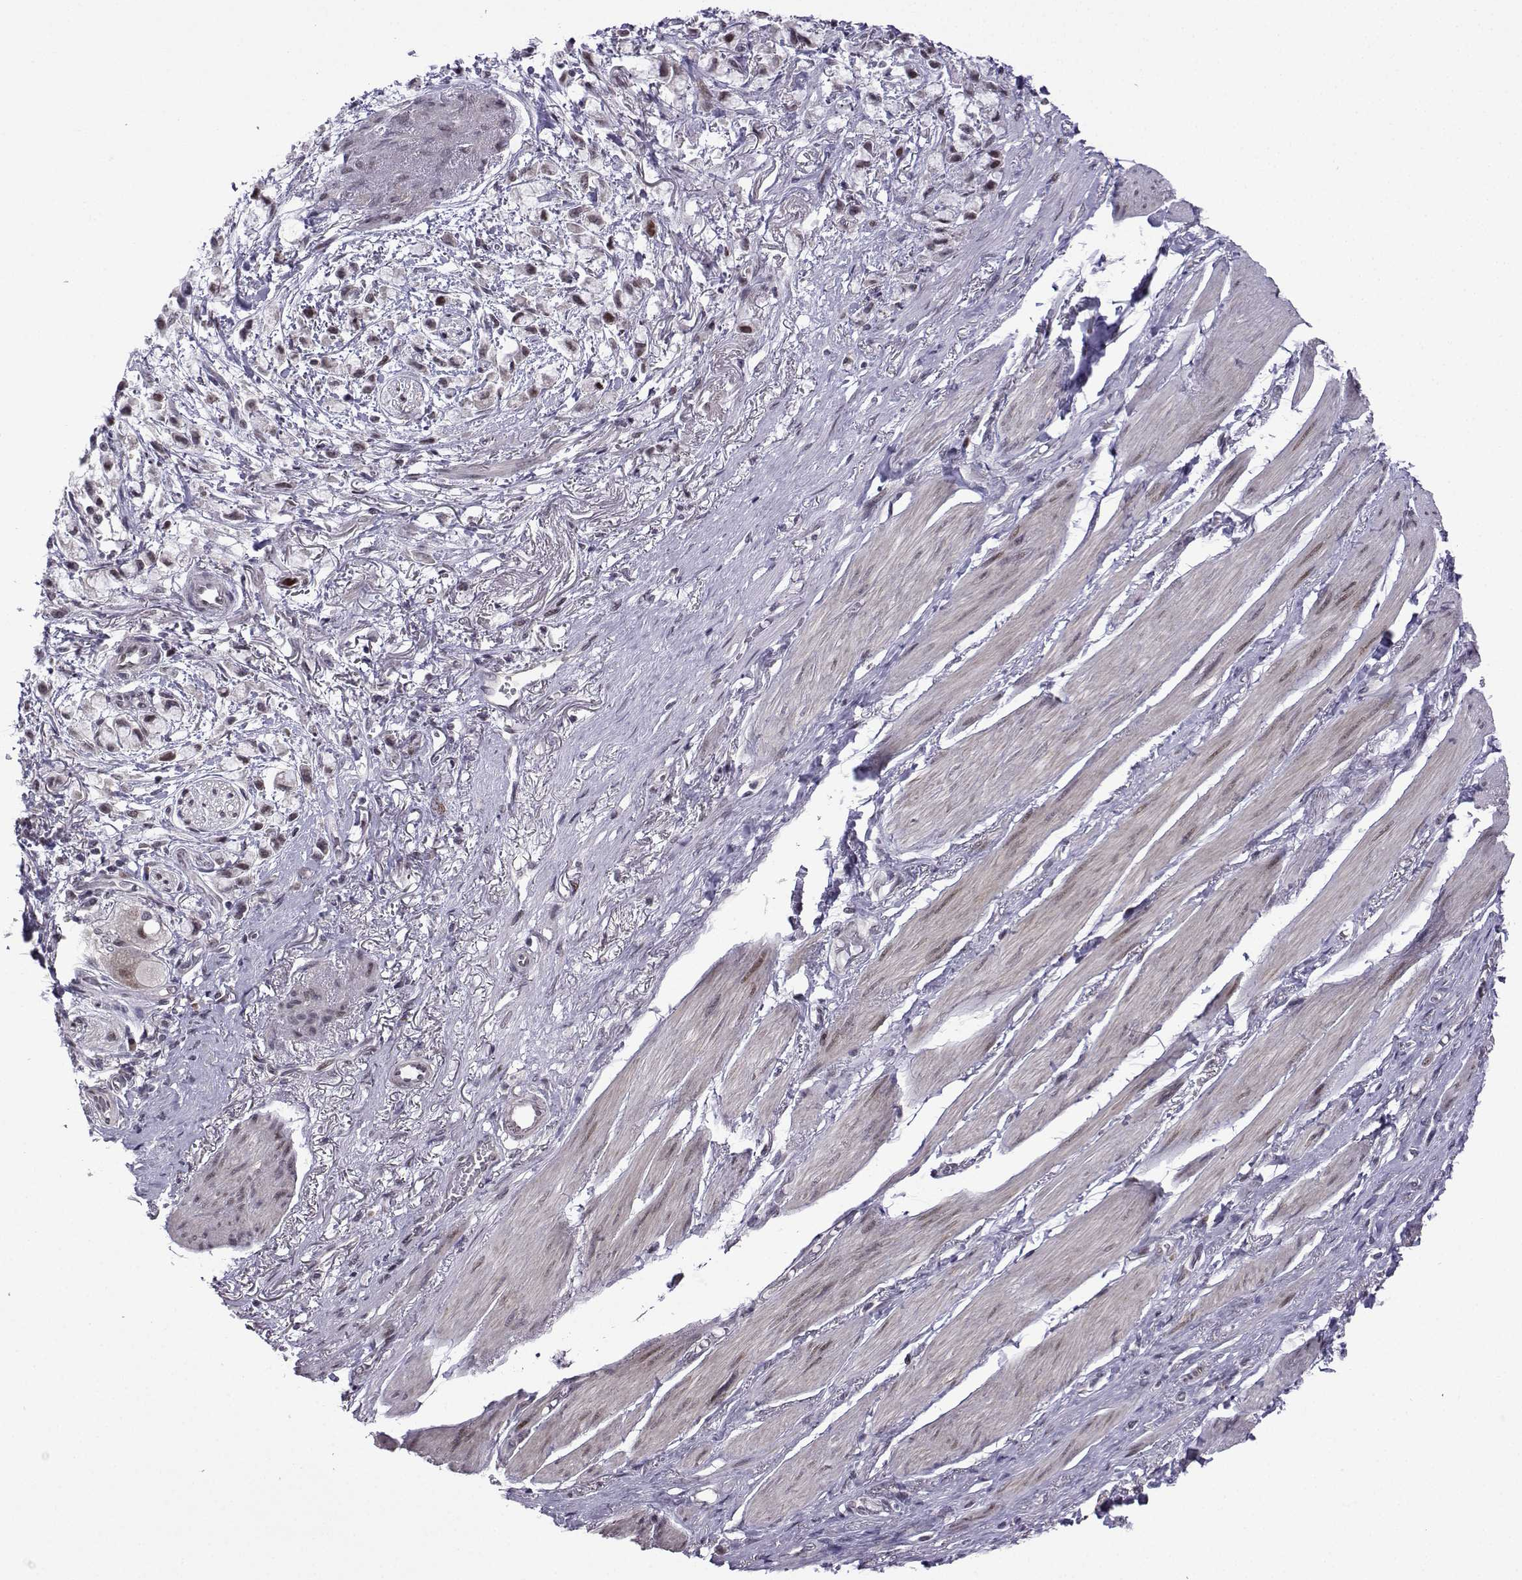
{"staining": {"intensity": "weak", "quantity": "25%-75%", "location": "nuclear"}, "tissue": "stomach cancer", "cell_type": "Tumor cells", "image_type": "cancer", "snomed": [{"axis": "morphology", "description": "Adenocarcinoma, NOS"}, {"axis": "topography", "description": "Stomach"}], "caption": "Brown immunohistochemical staining in stomach adenocarcinoma reveals weak nuclear expression in approximately 25%-75% of tumor cells.", "gene": "FGF3", "patient": {"sex": "female", "age": 81}}